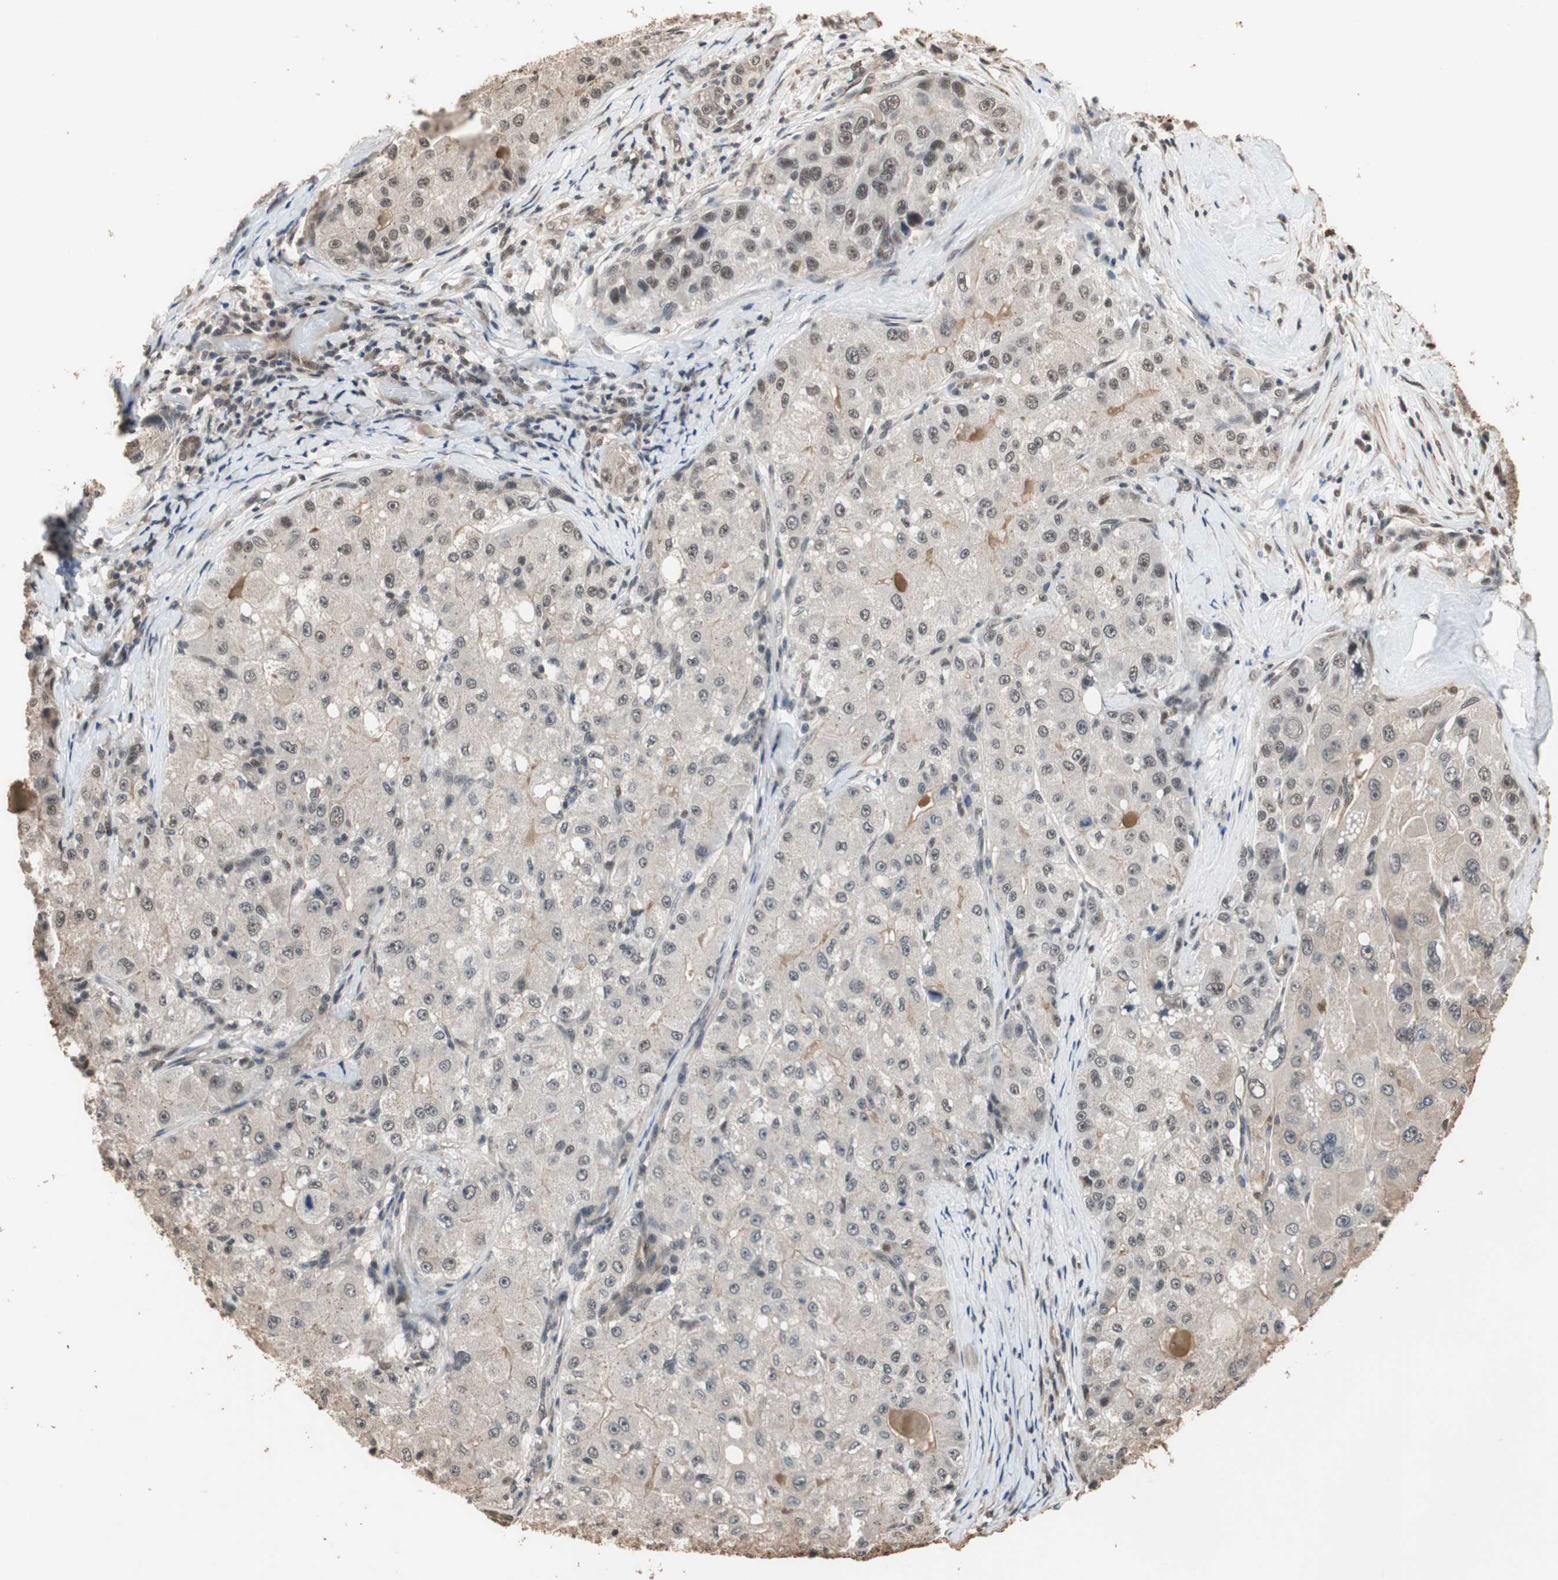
{"staining": {"intensity": "moderate", "quantity": "<25%", "location": "nuclear"}, "tissue": "liver cancer", "cell_type": "Tumor cells", "image_type": "cancer", "snomed": [{"axis": "morphology", "description": "Carcinoma, Hepatocellular, NOS"}, {"axis": "topography", "description": "Liver"}], "caption": "Brown immunohistochemical staining in liver cancer exhibits moderate nuclear positivity in approximately <25% of tumor cells.", "gene": "CDC5L", "patient": {"sex": "male", "age": 80}}